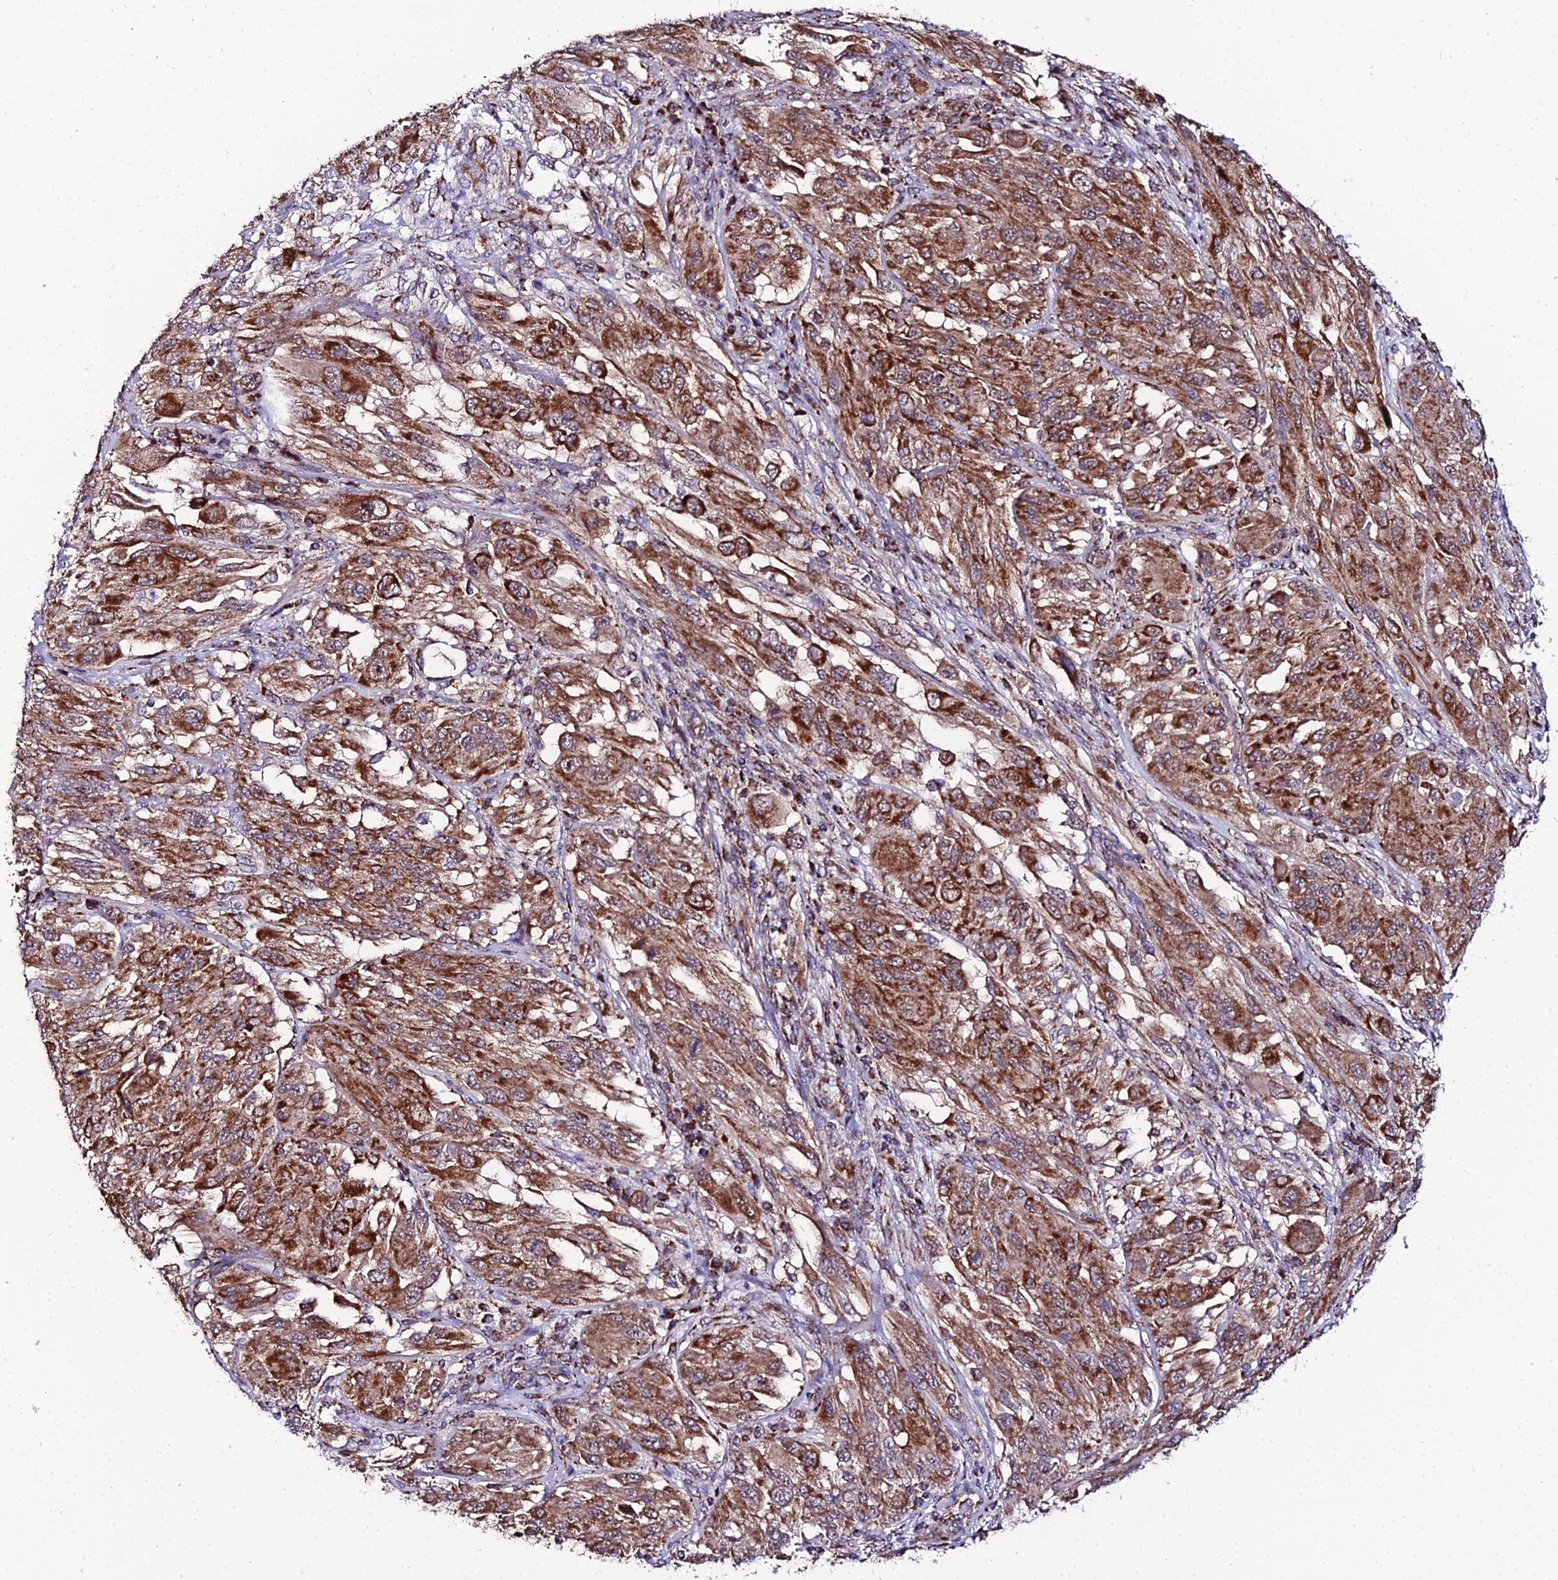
{"staining": {"intensity": "strong", "quantity": ">75%", "location": "cytoplasmic/membranous"}, "tissue": "melanoma", "cell_type": "Tumor cells", "image_type": "cancer", "snomed": [{"axis": "morphology", "description": "Malignant melanoma, NOS"}, {"axis": "topography", "description": "Skin"}], "caption": "The micrograph demonstrates a brown stain indicating the presence of a protein in the cytoplasmic/membranous of tumor cells in melanoma.", "gene": "PSMD2", "patient": {"sex": "female", "age": 91}}